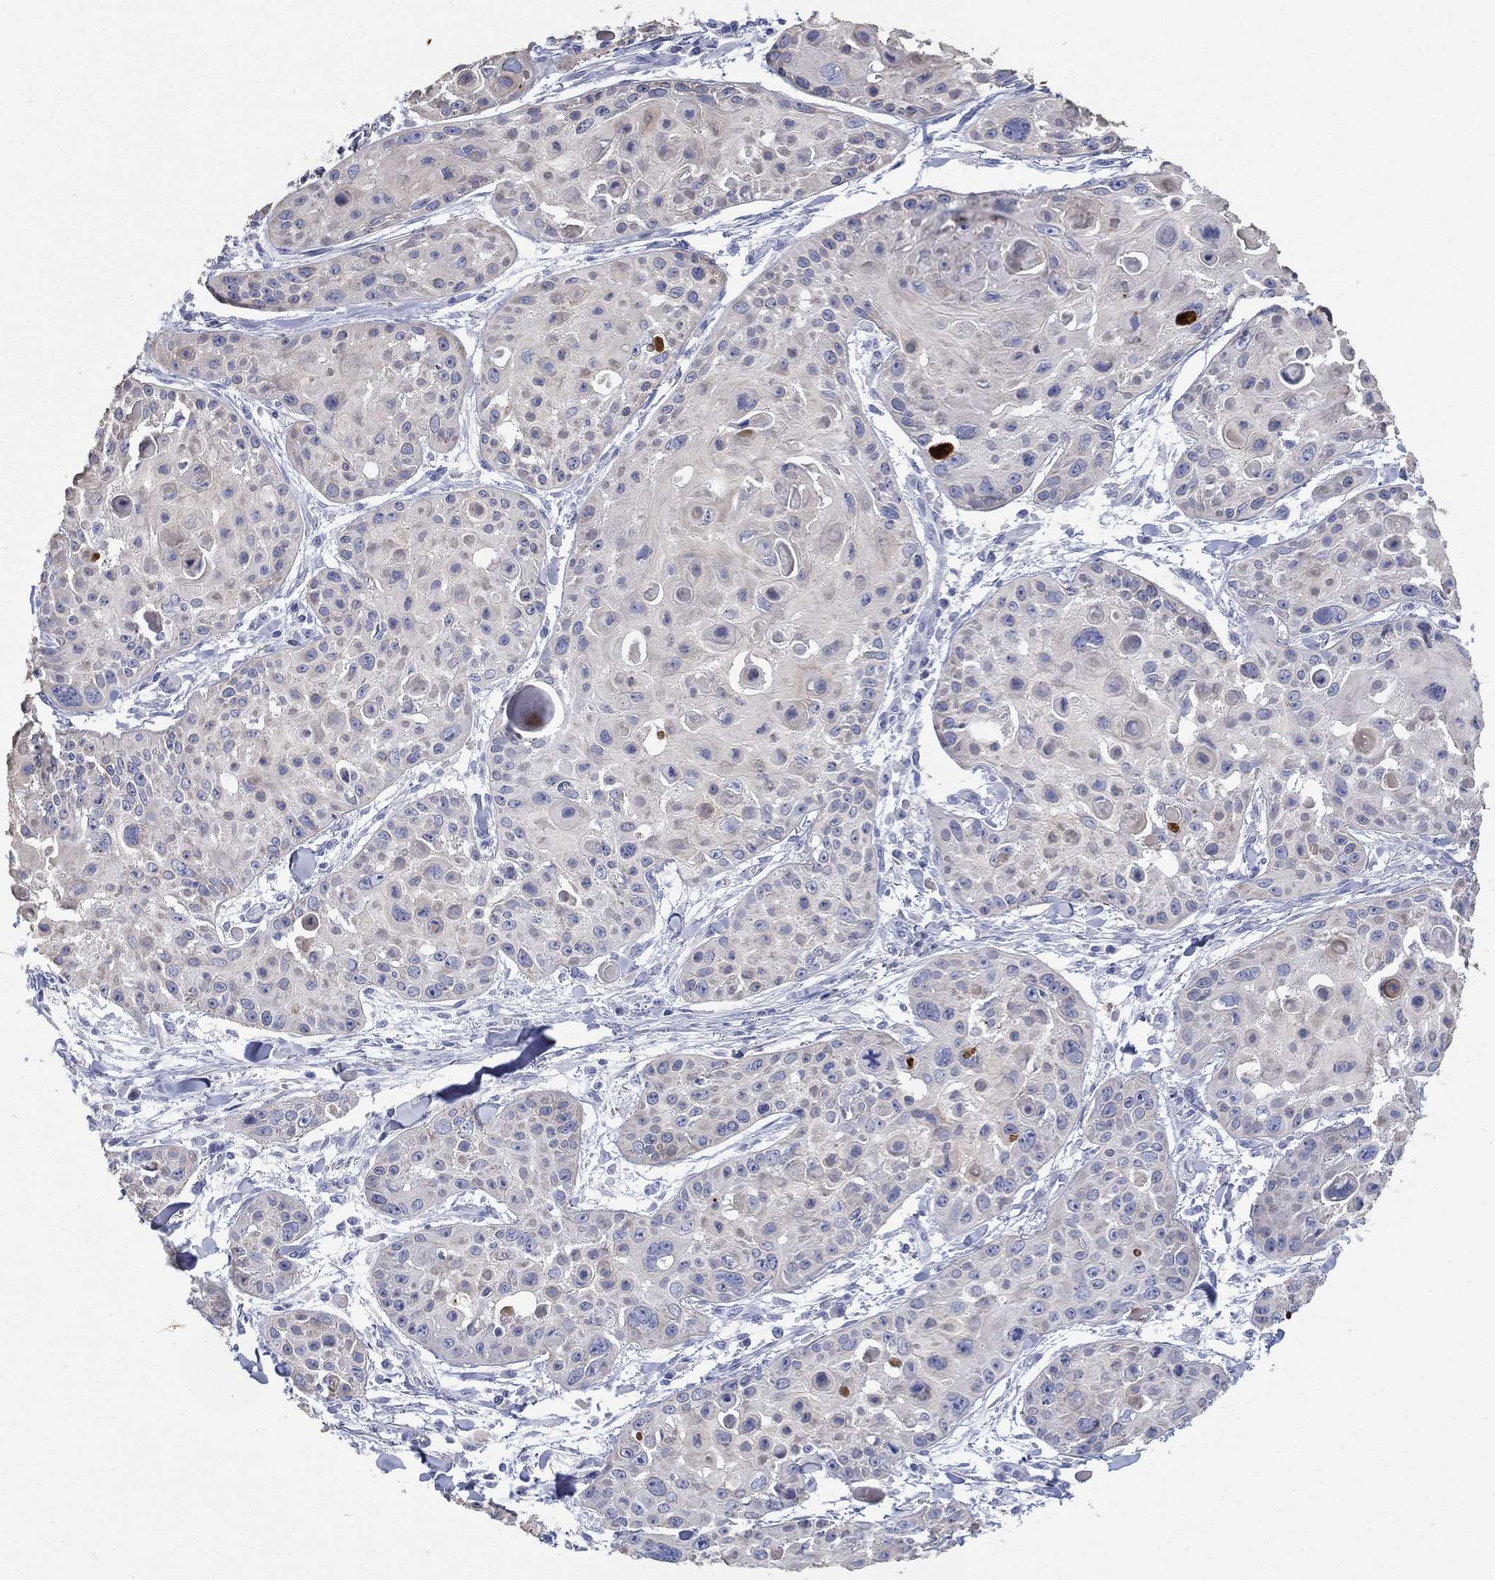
{"staining": {"intensity": "negative", "quantity": "none", "location": "none"}, "tissue": "skin cancer", "cell_type": "Tumor cells", "image_type": "cancer", "snomed": [{"axis": "morphology", "description": "Squamous cell carcinoma, NOS"}, {"axis": "topography", "description": "Skin"}, {"axis": "topography", "description": "Anal"}], "caption": "IHC of squamous cell carcinoma (skin) displays no expression in tumor cells.", "gene": "FMO1", "patient": {"sex": "female", "age": 75}}